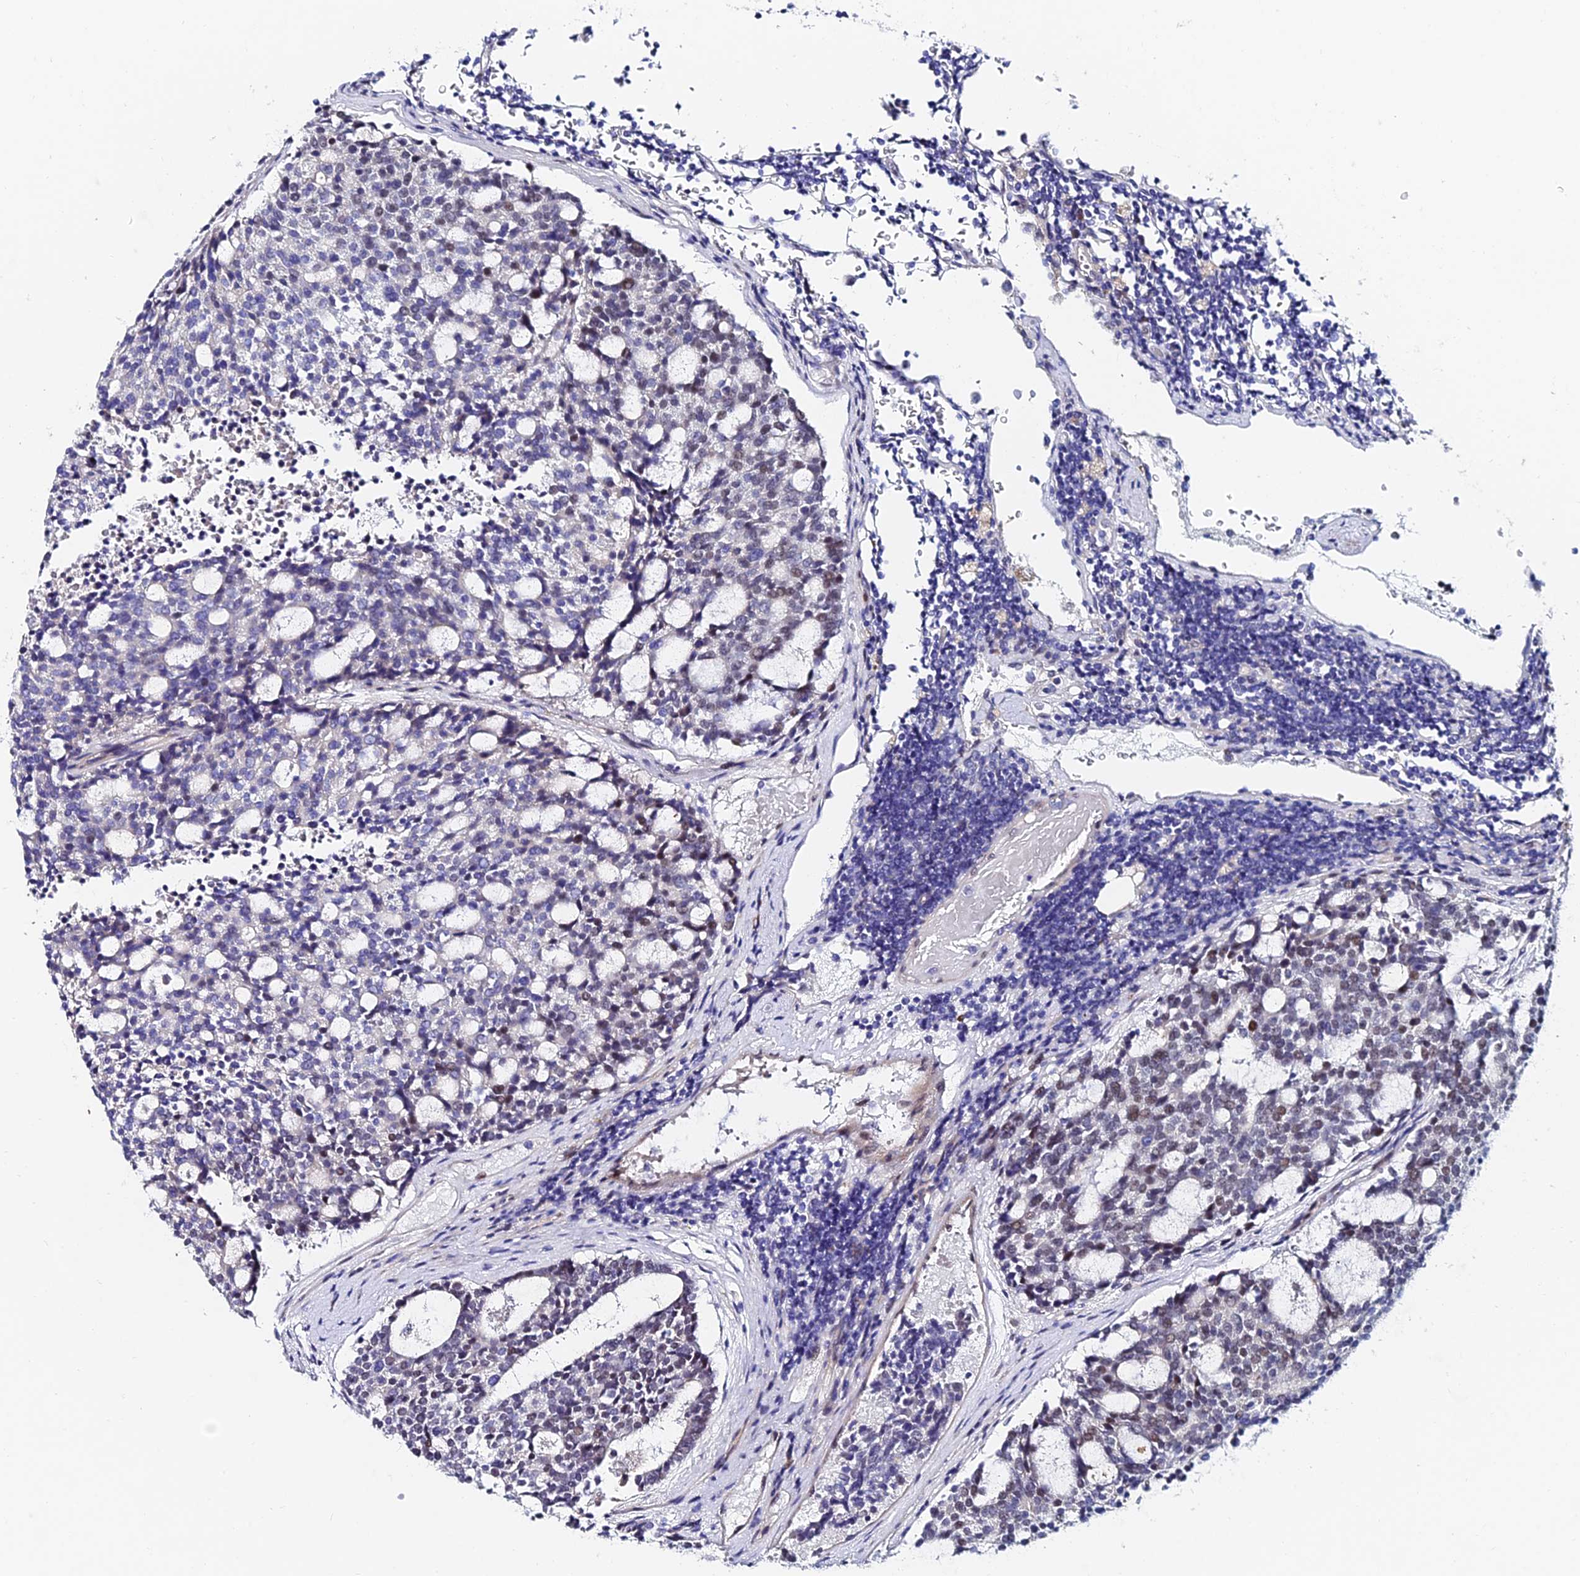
{"staining": {"intensity": "weak", "quantity": "<25%", "location": "nuclear"}, "tissue": "carcinoid", "cell_type": "Tumor cells", "image_type": "cancer", "snomed": [{"axis": "morphology", "description": "Carcinoid, malignant, NOS"}, {"axis": "topography", "description": "Pancreas"}], "caption": "Immunohistochemistry (IHC) histopathology image of neoplastic tissue: malignant carcinoid stained with DAB displays no significant protein expression in tumor cells.", "gene": "TRIM24", "patient": {"sex": "female", "age": 54}}